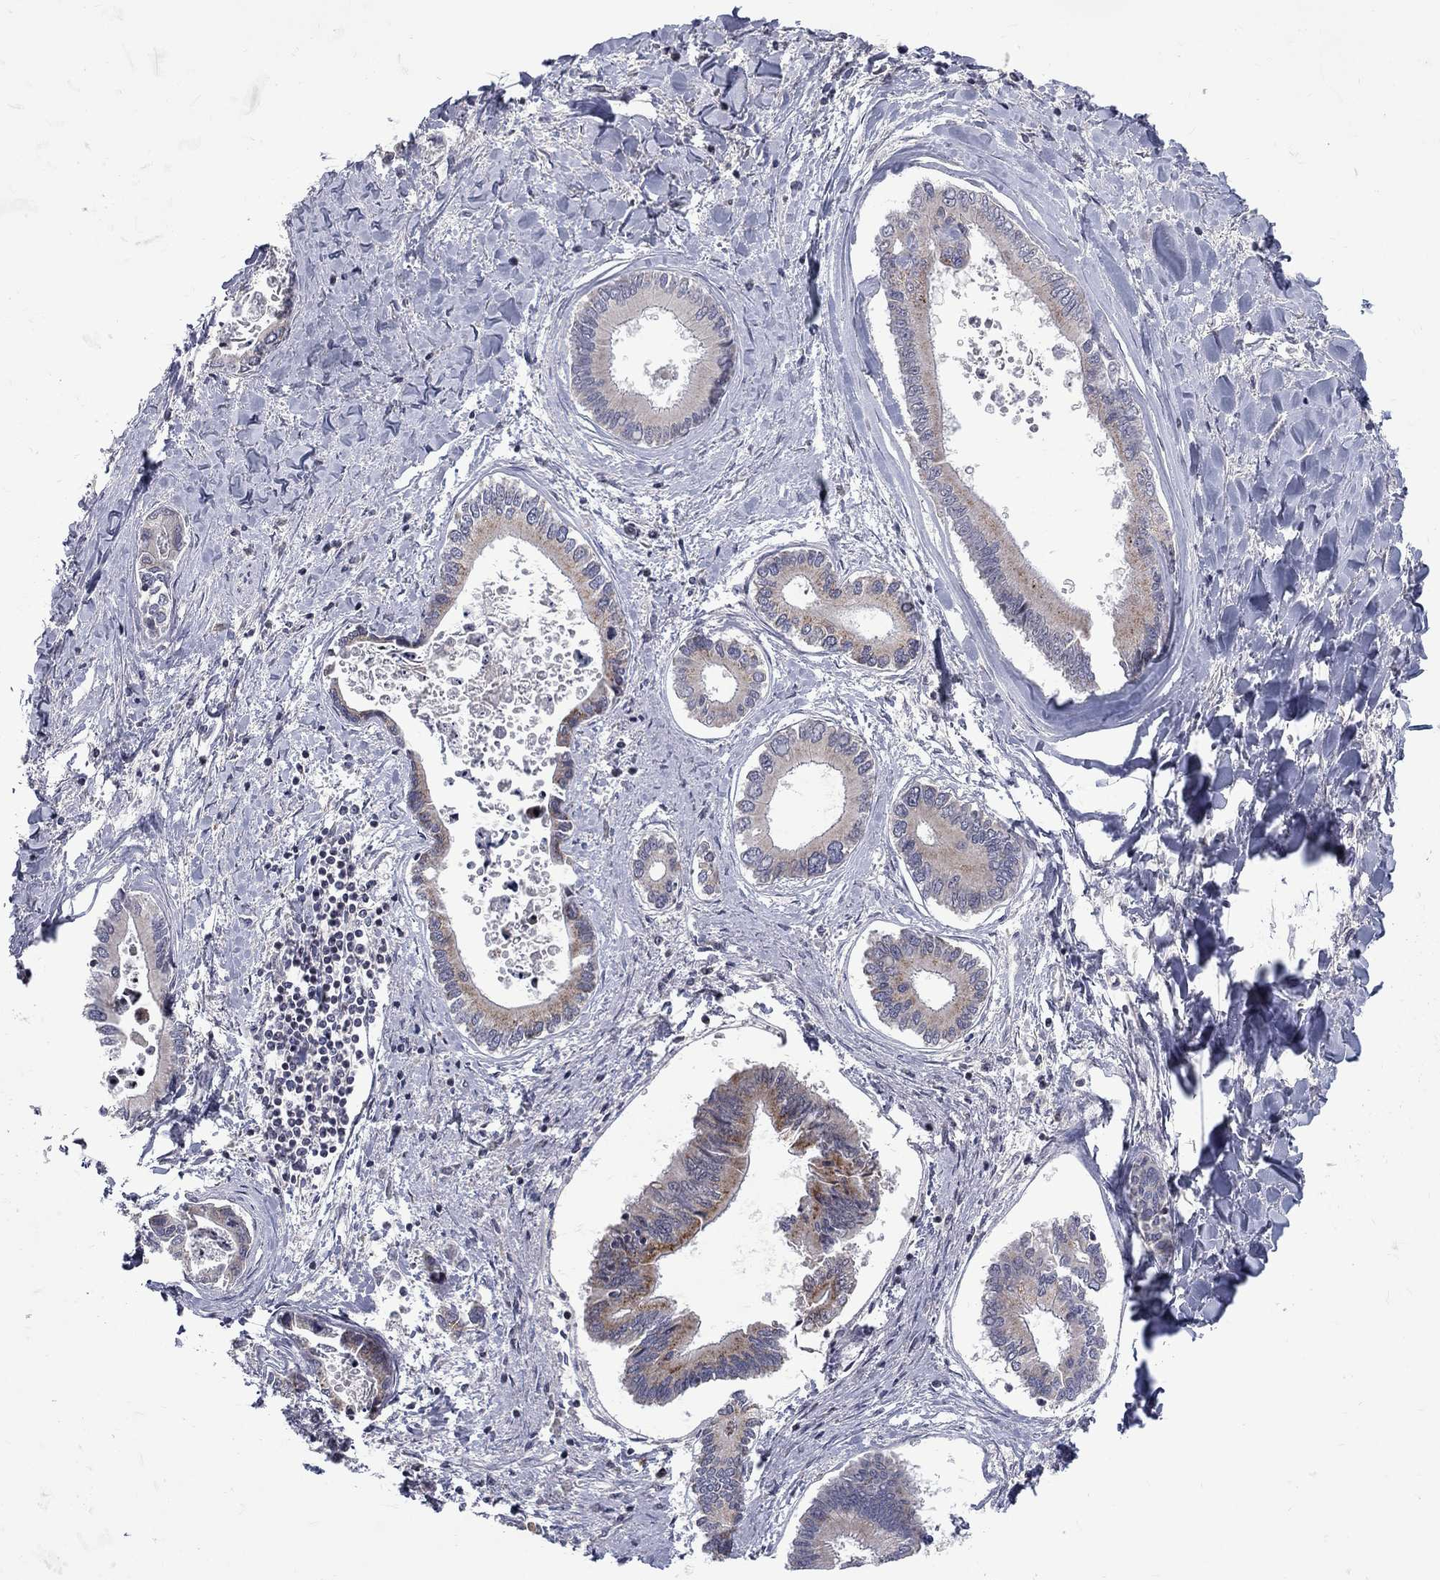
{"staining": {"intensity": "moderate", "quantity": "<25%", "location": "cytoplasmic/membranous"}, "tissue": "liver cancer", "cell_type": "Tumor cells", "image_type": "cancer", "snomed": [{"axis": "morphology", "description": "Cholangiocarcinoma"}, {"axis": "topography", "description": "Liver"}], "caption": "Immunohistochemistry of liver cholangiocarcinoma reveals low levels of moderate cytoplasmic/membranous positivity in about <25% of tumor cells. The protein of interest is shown in brown color, while the nuclei are stained blue.", "gene": "SH2B1", "patient": {"sex": "male", "age": 66}}